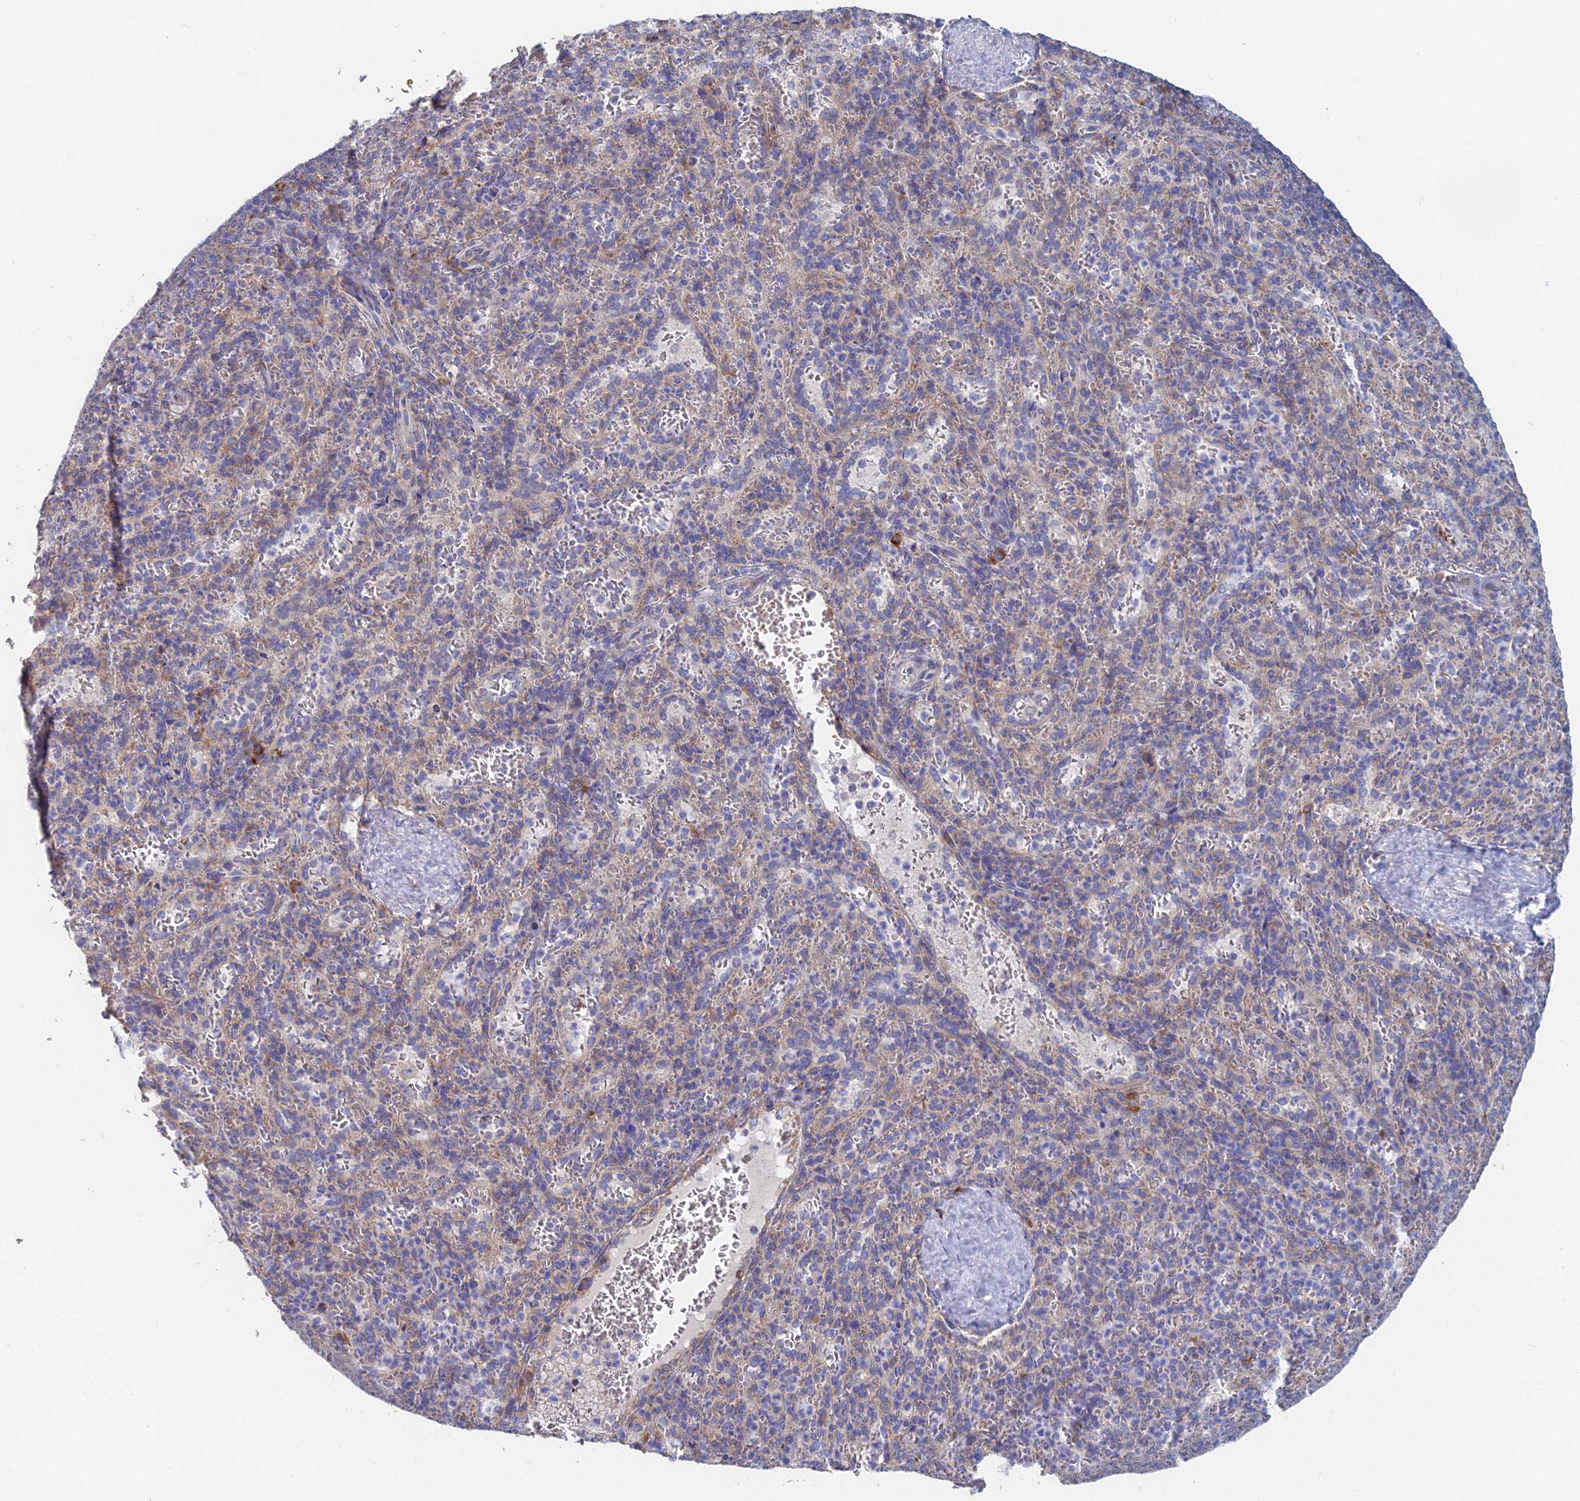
{"staining": {"intensity": "negative", "quantity": "none", "location": "none"}, "tissue": "spleen", "cell_type": "Cells in red pulp", "image_type": "normal", "snomed": [{"axis": "morphology", "description": "Normal tissue, NOS"}, {"axis": "topography", "description": "Spleen"}], "caption": "IHC image of benign spleen stained for a protein (brown), which displays no expression in cells in red pulp. Nuclei are stained in blue.", "gene": "ELOF1", "patient": {"sex": "female", "age": 21}}